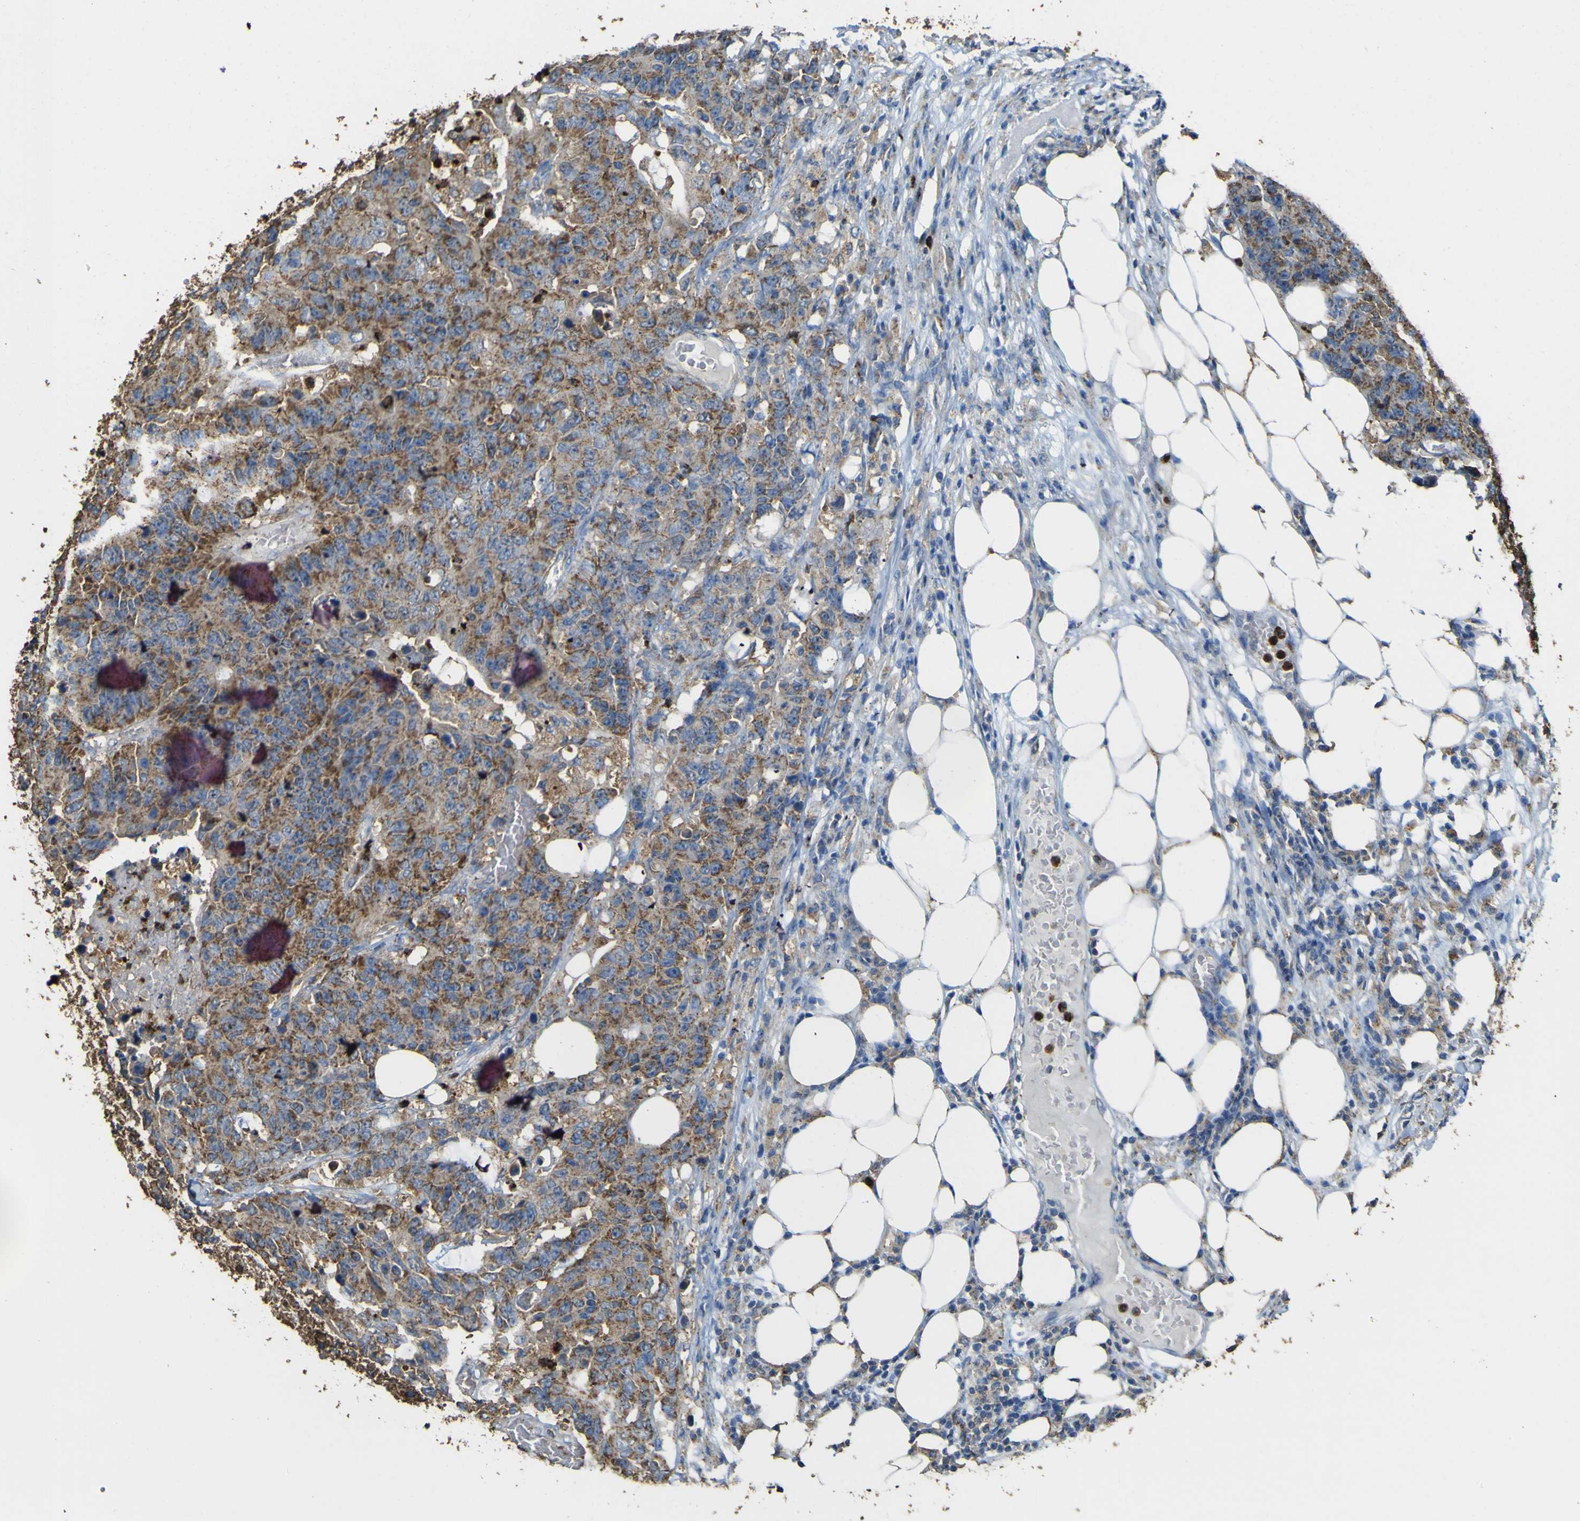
{"staining": {"intensity": "strong", "quantity": ">75%", "location": "cytoplasmic/membranous"}, "tissue": "colorectal cancer", "cell_type": "Tumor cells", "image_type": "cancer", "snomed": [{"axis": "morphology", "description": "Adenocarcinoma, NOS"}, {"axis": "topography", "description": "Colon"}], "caption": "This is a histology image of IHC staining of colorectal adenocarcinoma, which shows strong staining in the cytoplasmic/membranous of tumor cells.", "gene": "ACSL3", "patient": {"sex": "female", "age": 86}}